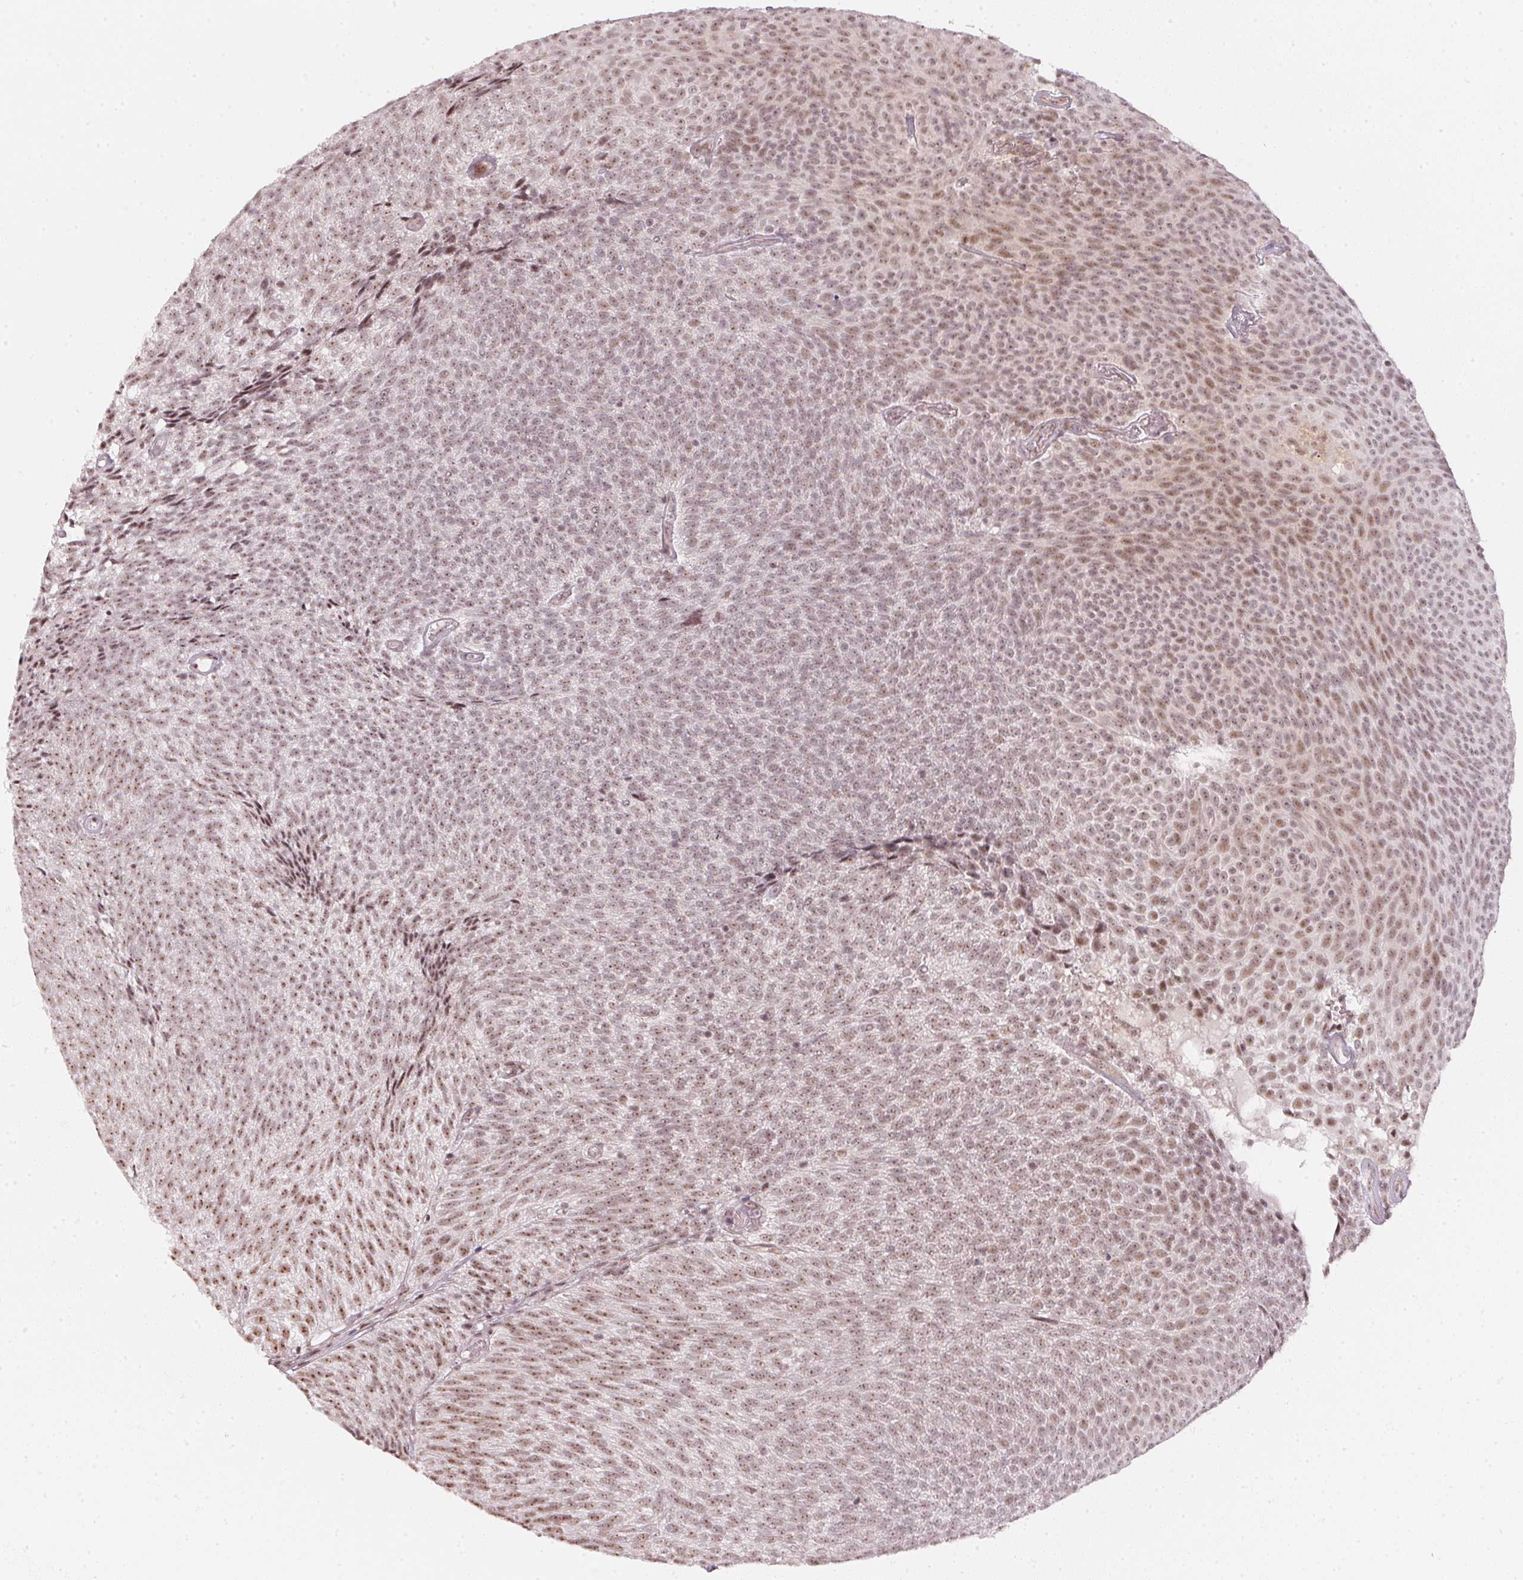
{"staining": {"intensity": "weak", "quantity": ">75%", "location": "nuclear"}, "tissue": "urothelial cancer", "cell_type": "Tumor cells", "image_type": "cancer", "snomed": [{"axis": "morphology", "description": "Urothelial carcinoma, Low grade"}, {"axis": "topography", "description": "Urinary bladder"}], "caption": "DAB immunohistochemical staining of human urothelial cancer demonstrates weak nuclear protein expression in approximately >75% of tumor cells.", "gene": "KAT6A", "patient": {"sex": "male", "age": 77}}